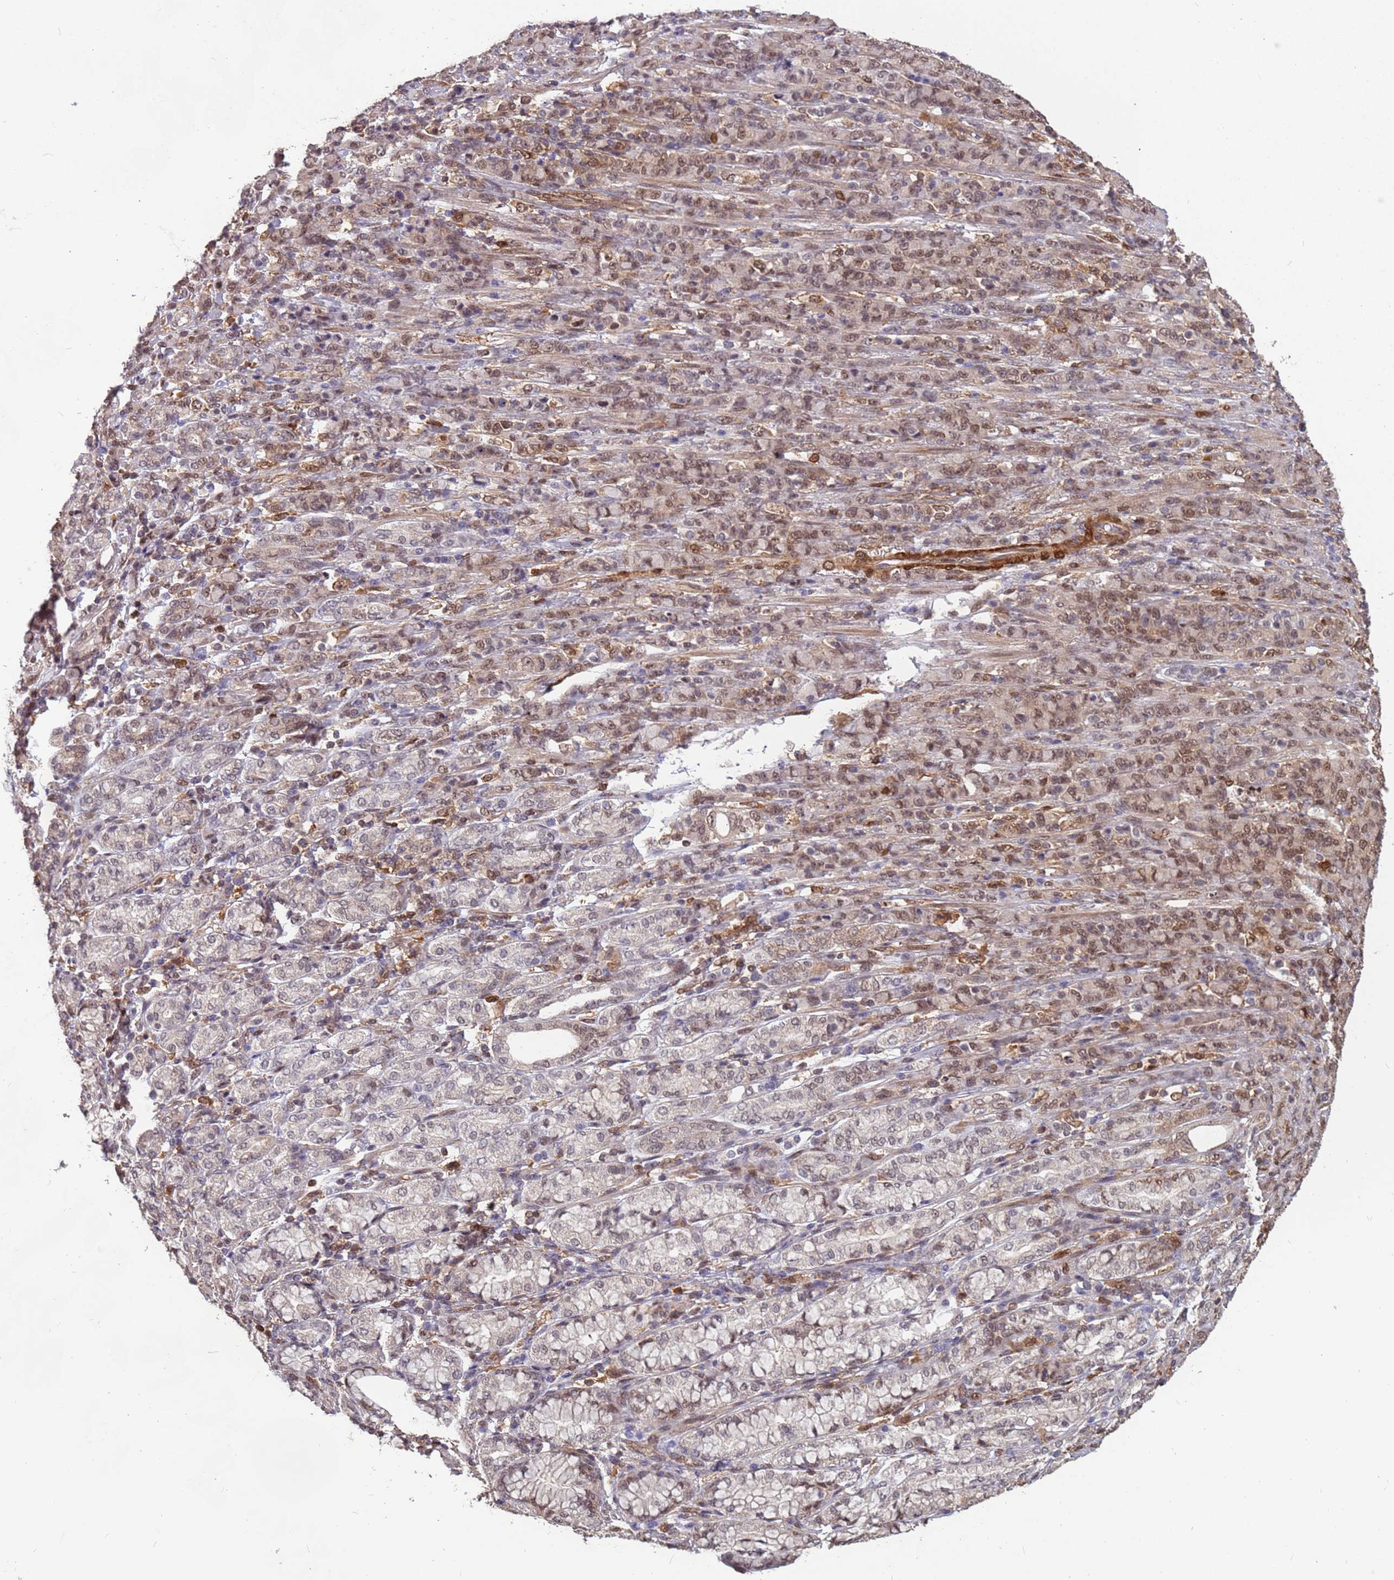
{"staining": {"intensity": "moderate", "quantity": ">75%", "location": "nuclear"}, "tissue": "stomach cancer", "cell_type": "Tumor cells", "image_type": "cancer", "snomed": [{"axis": "morphology", "description": "Normal tissue, NOS"}, {"axis": "morphology", "description": "Adenocarcinoma, NOS"}, {"axis": "topography", "description": "Stomach"}], "caption": "Human stomach cancer stained for a protein (brown) displays moderate nuclear positive staining in approximately >75% of tumor cells.", "gene": "GBP2", "patient": {"sex": "female", "age": 79}}